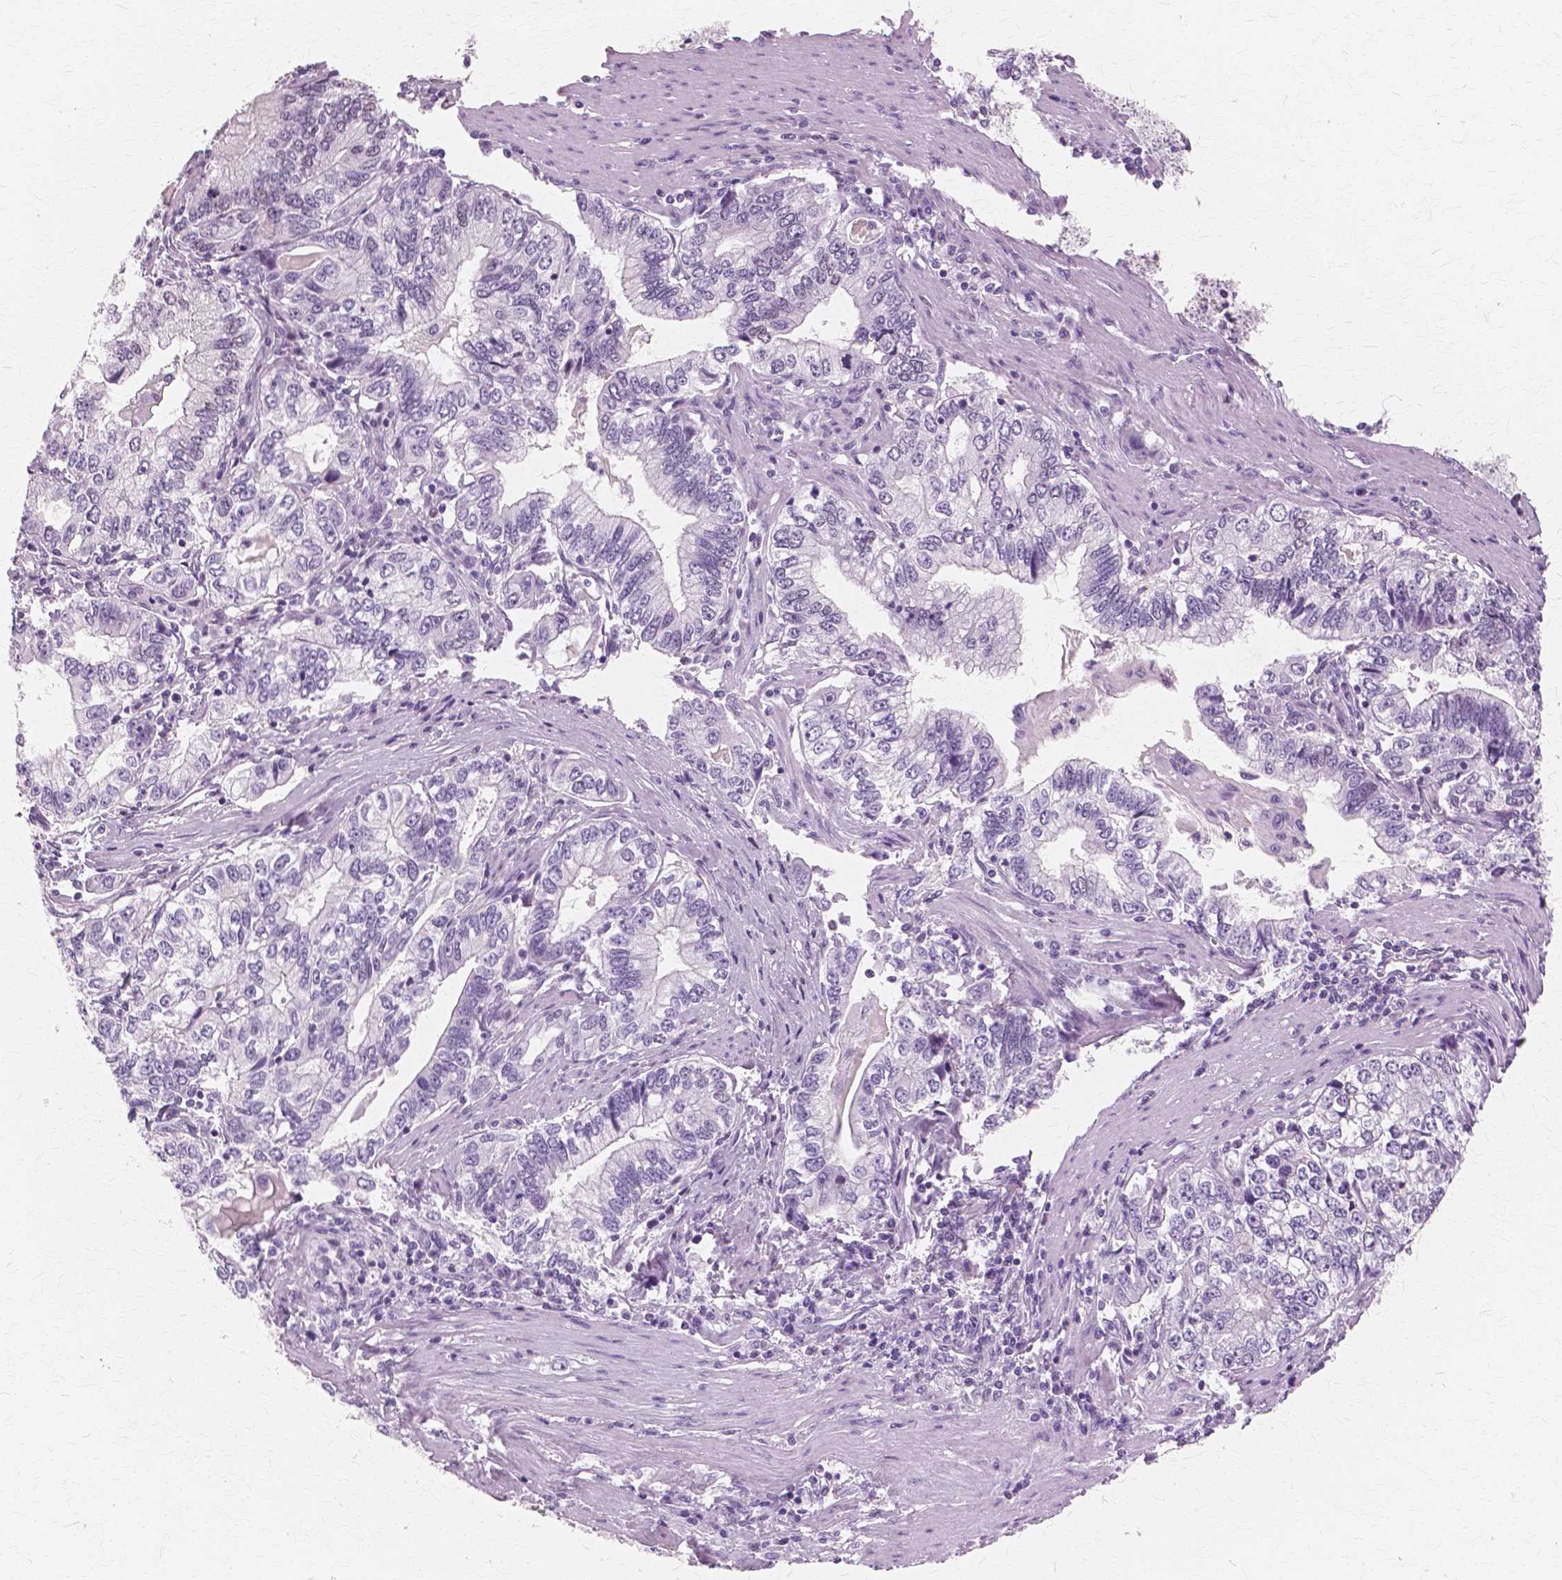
{"staining": {"intensity": "negative", "quantity": "none", "location": "none"}, "tissue": "stomach cancer", "cell_type": "Tumor cells", "image_type": "cancer", "snomed": [{"axis": "morphology", "description": "Adenocarcinoma, NOS"}, {"axis": "topography", "description": "Stomach, lower"}], "caption": "Photomicrograph shows no significant protein expression in tumor cells of stomach cancer (adenocarcinoma).", "gene": "SFTPD", "patient": {"sex": "female", "age": 72}}